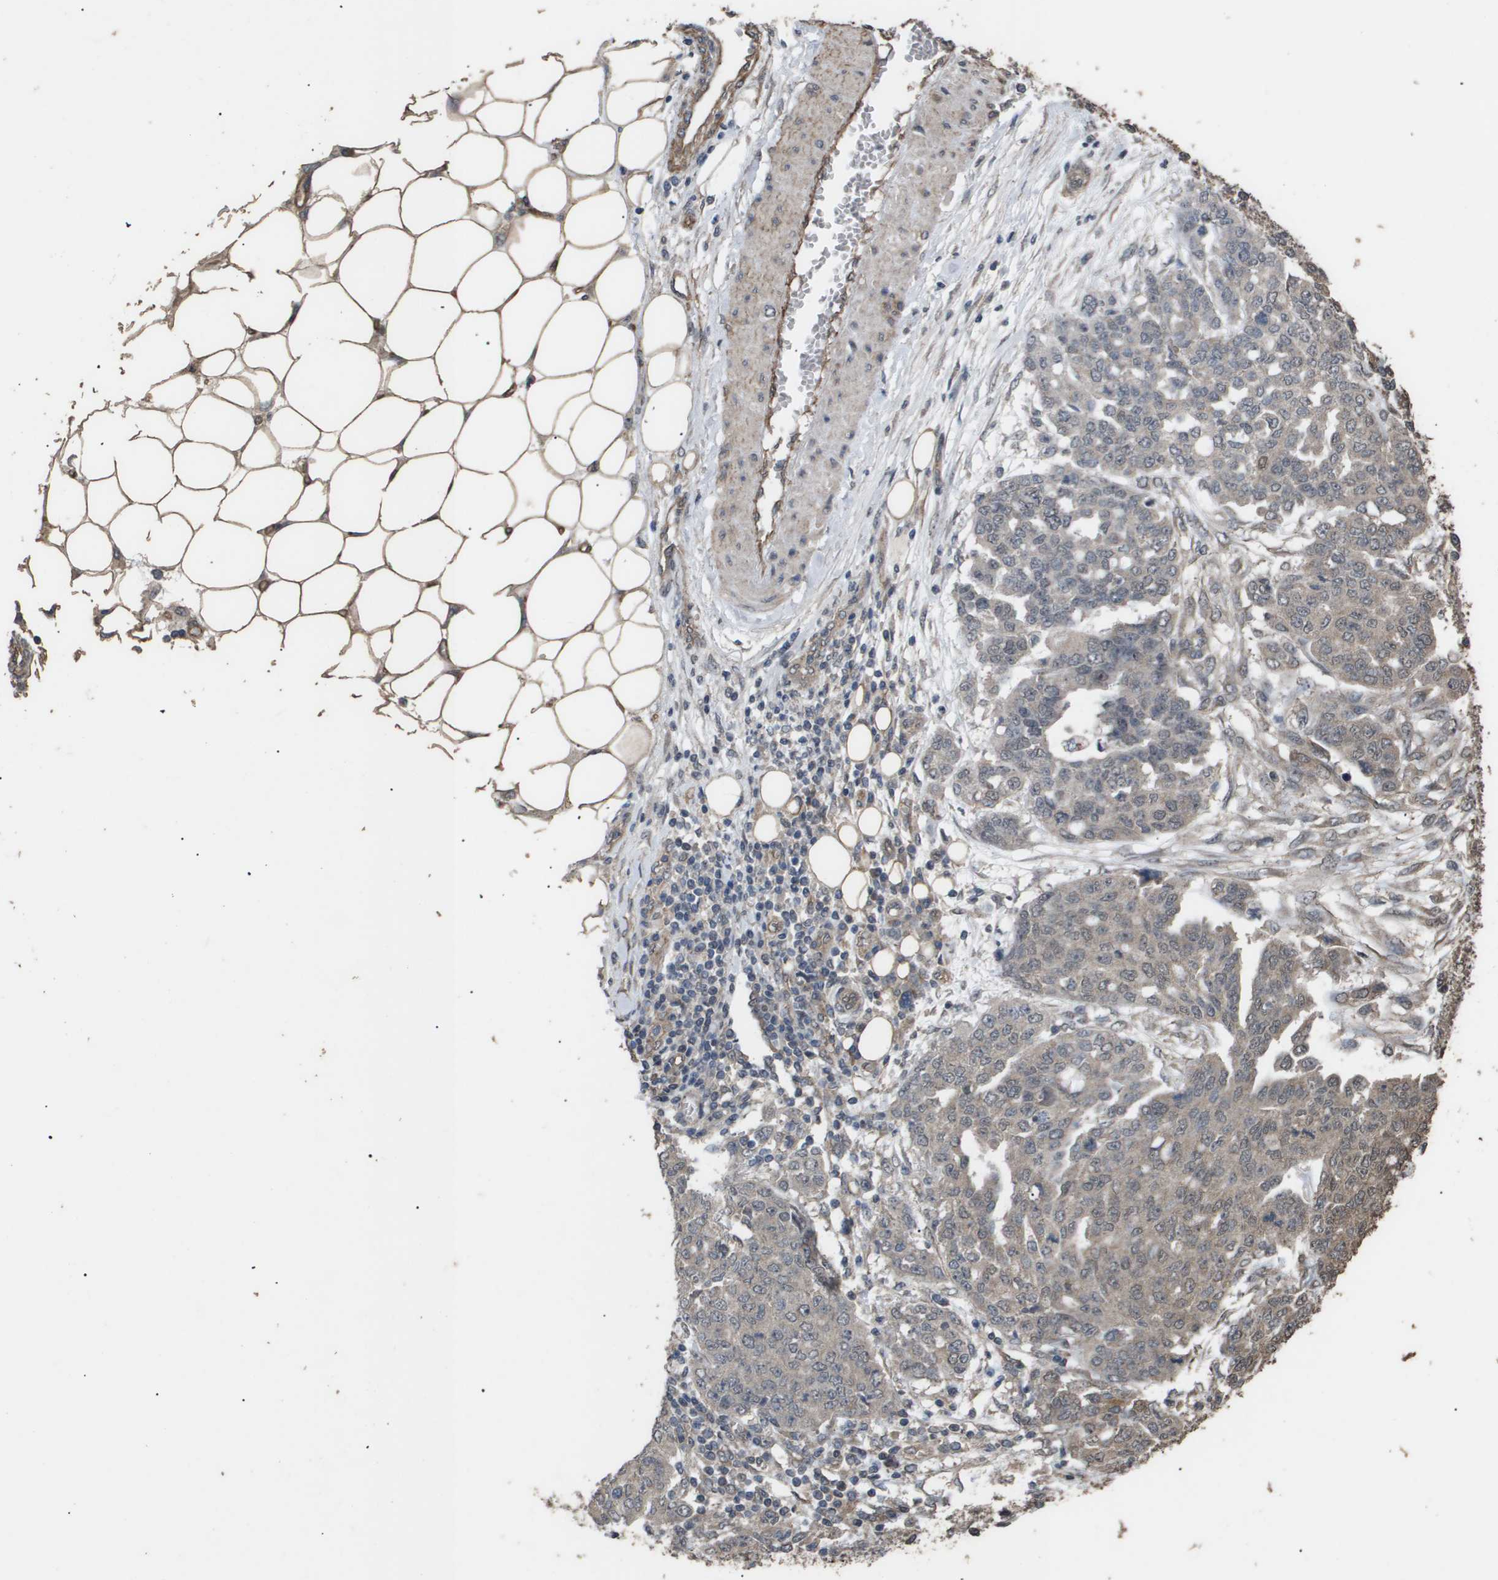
{"staining": {"intensity": "weak", "quantity": "25%-75%", "location": "cytoplasmic/membranous"}, "tissue": "ovarian cancer", "cell_type": "Tumor cells", "image_type": "cancer", "snomed": [{"axis": "morphology", "description": "Cystadenocarcinoma, serous, NOS"}, {"axis": "topography", "description": "Soft tissue"}, {"axis": "topography", "description": "Ovary"}], "caption": "Immunohistochemistry (IHC) (DAB) staining of human ovarian serous cystadenocarcinoma demonstrates weak cytoplasmic/membranous protein positivity in approximately 25%-75% of tumor cells.", "gene": "CUL5", "patient": {"sex": "female", "age": 57}}